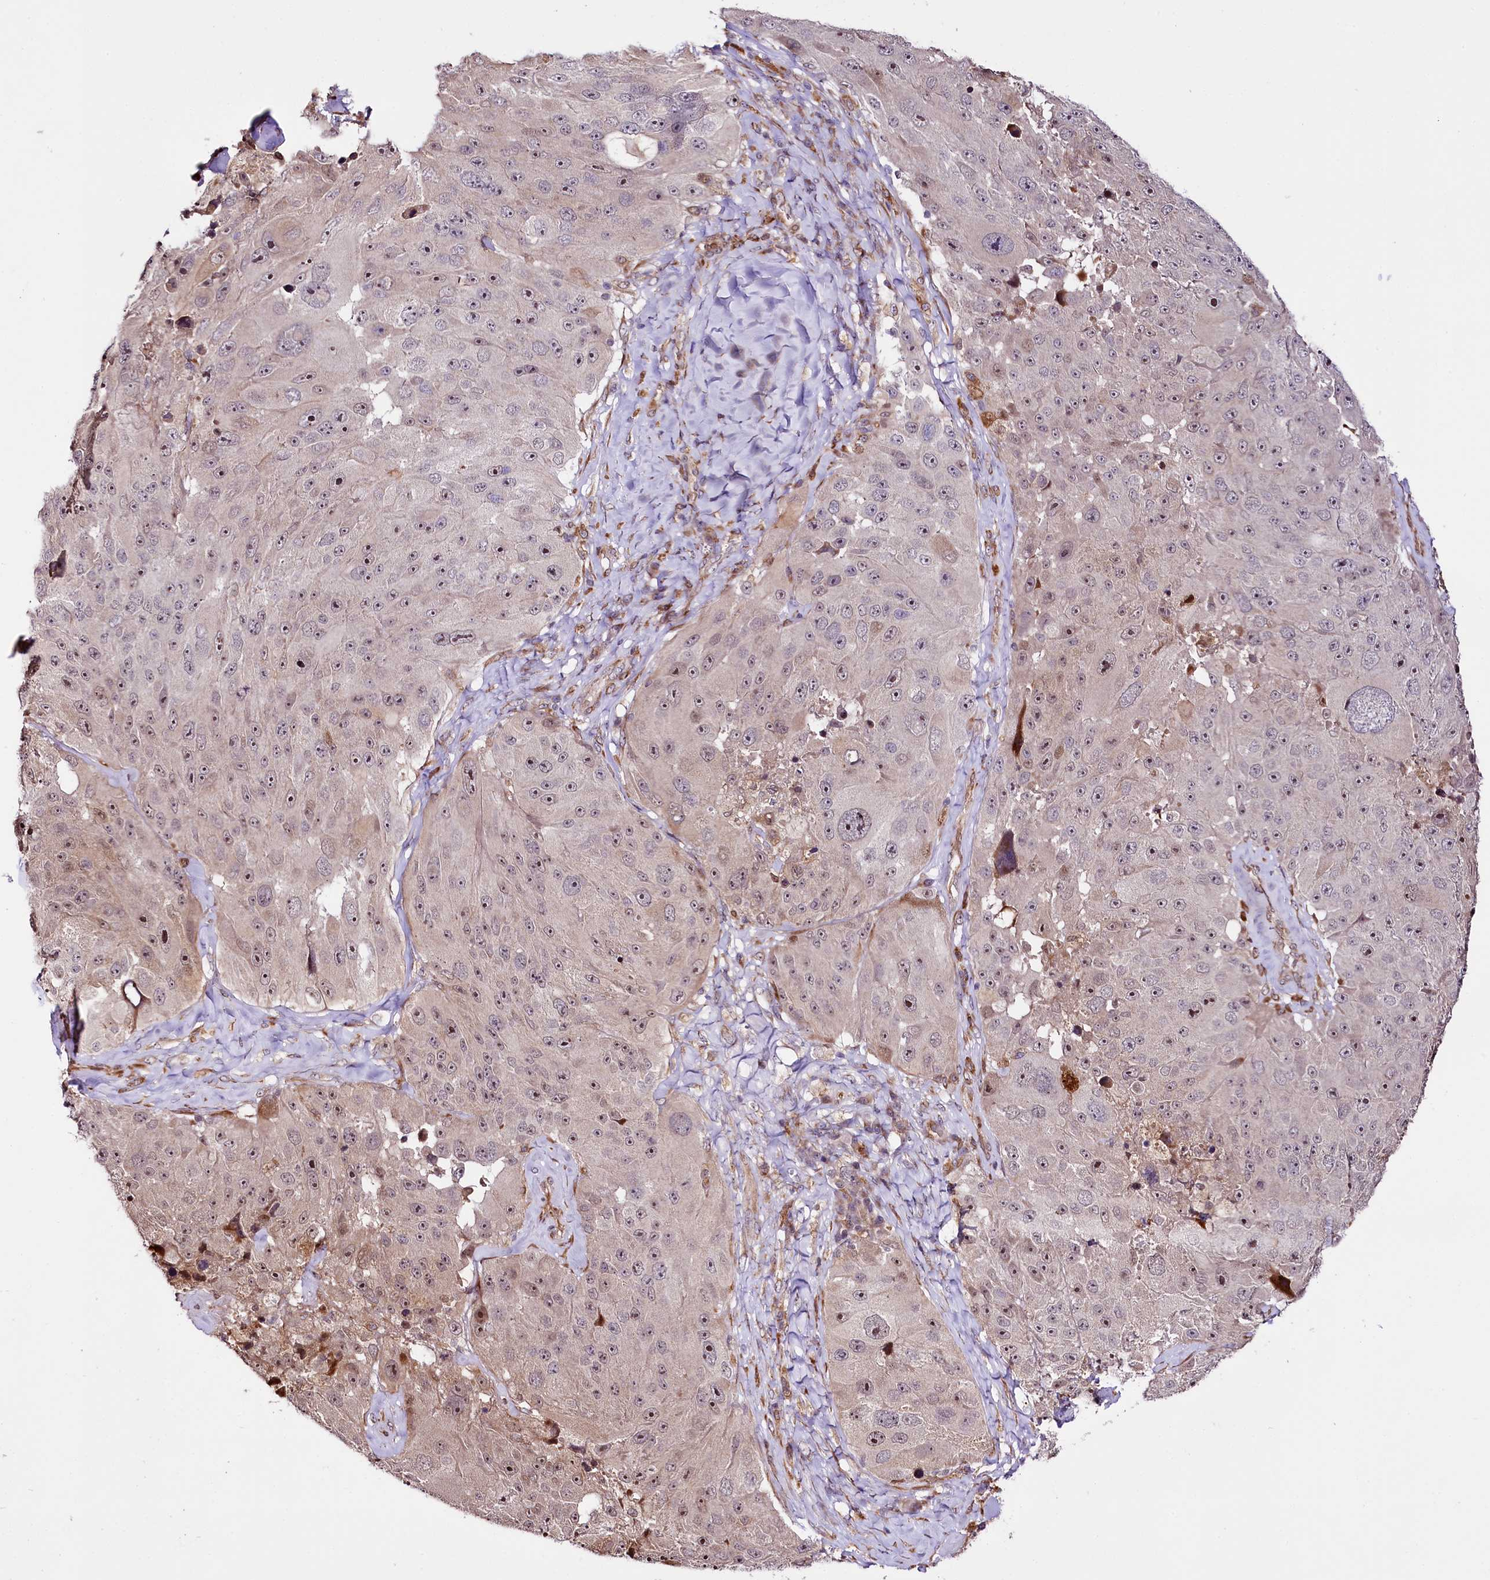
{"staining": {"intensity": "strong", "quantity": "25%-75%", "location": "nuclear"}, "tissue": "melanoma", "cell_type": "Tumor cells", "image_type": "cancer", "snomed": [{"axis": "morphology", "description": "Malignant melanoma, Metastatic site"}, {"axis": "topography", "description": "Lymph node"}], "caption": "Tumor cells demonstrate strong nuclear staining in approximately 25%-75% of cells in melanoma.", "gene": "CUTC", "patient": {"sex": "male", "age": 62}}